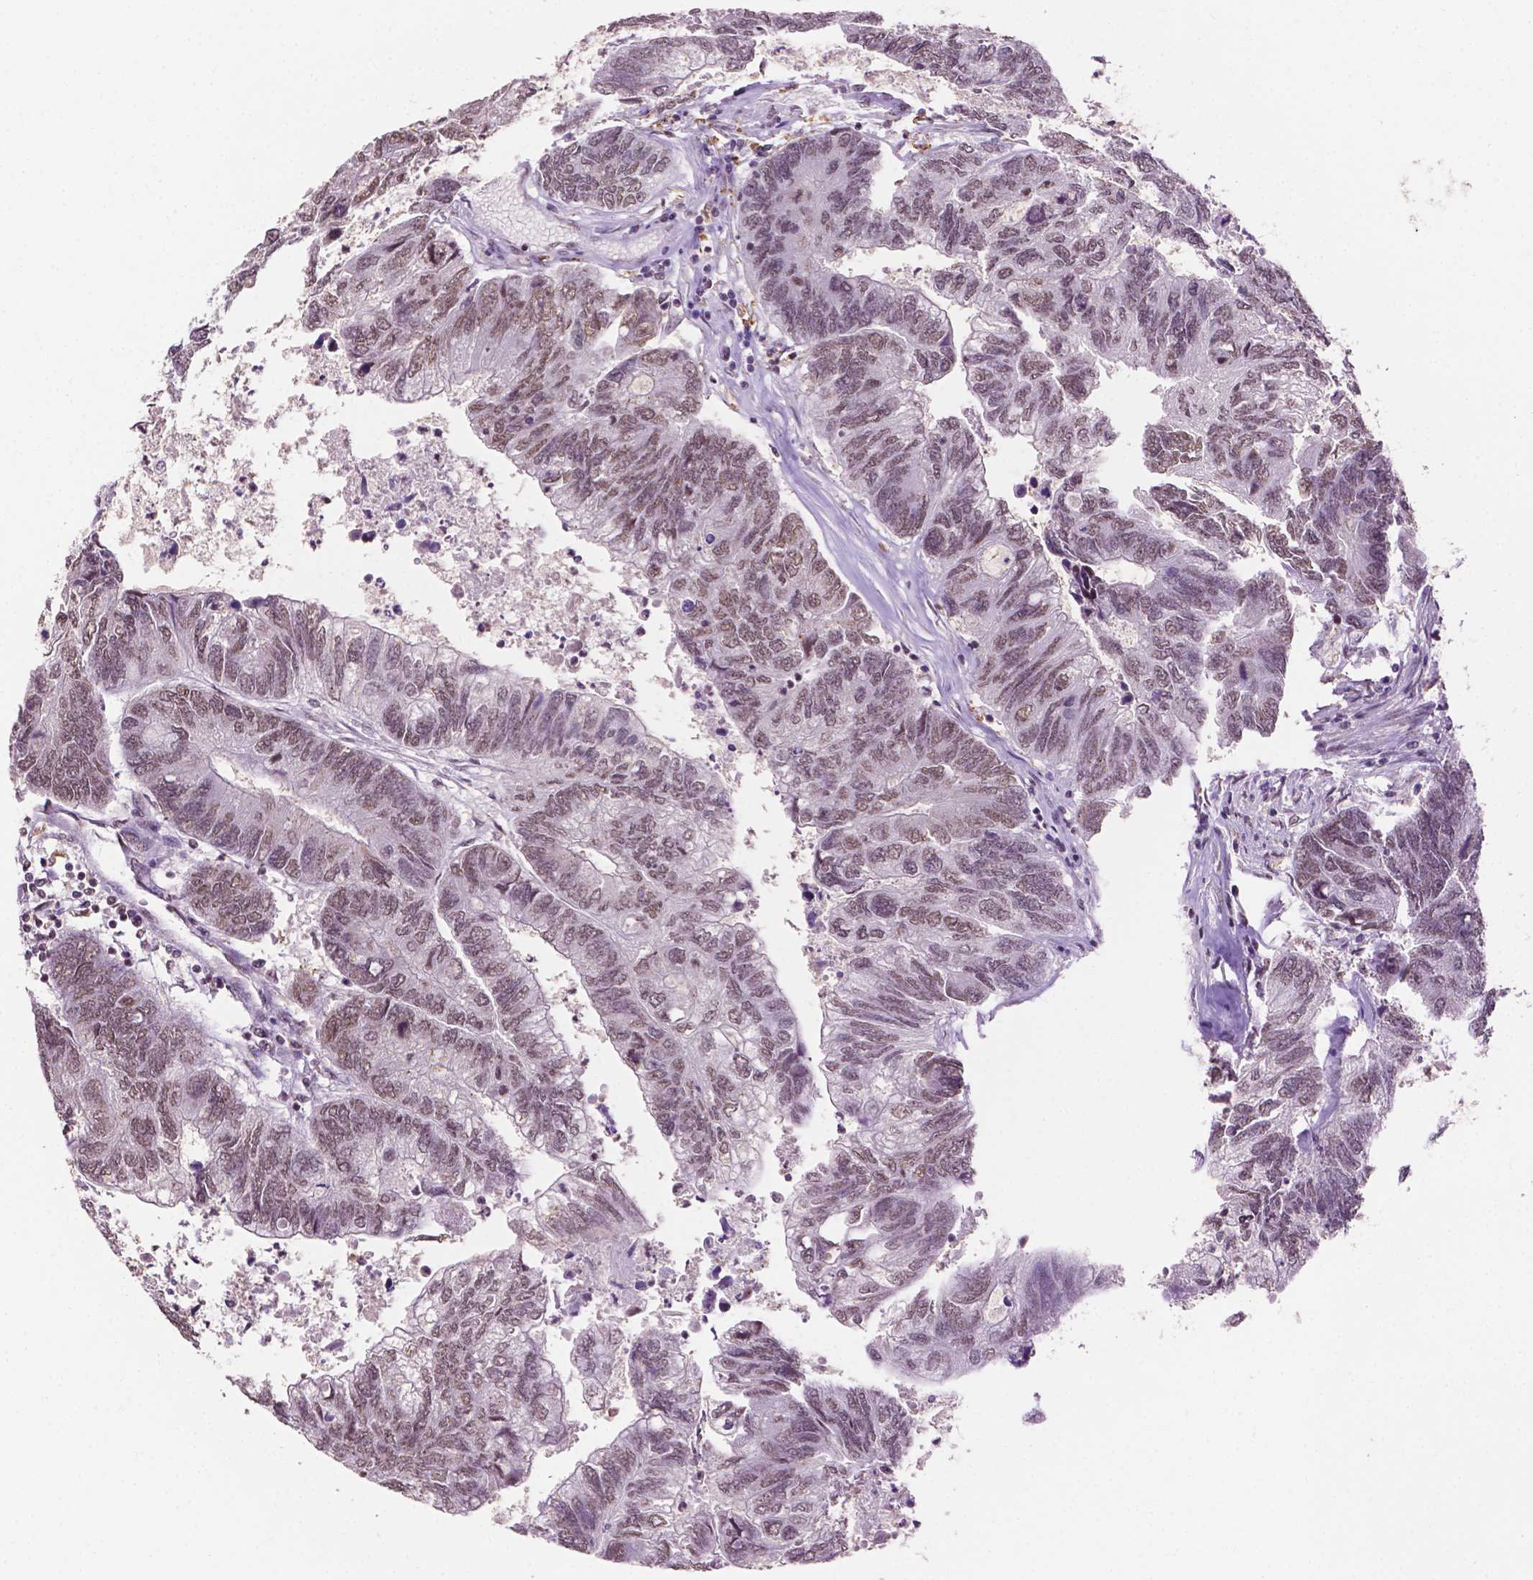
{"staining": {"intensity": "weak", "quantity": ">75%", "location": "nuclear"}, "tissue": "colorectal cancer", "cell_type": "Tumor cells", "image_type": "cancer", "snomed": [{"axis": "morphology", "description": "Adenocarcinoma, NOS"}, {"axis": "topography", "description": "Colon"}], "caption": "The image exhibits staining of colorectal cancer (adenocarcinoma), revealing weak nuclear protein expression (brown color) within tumor cells.", "gene": "PTPN6", "patient": {"sex": "female", "age": 67}}